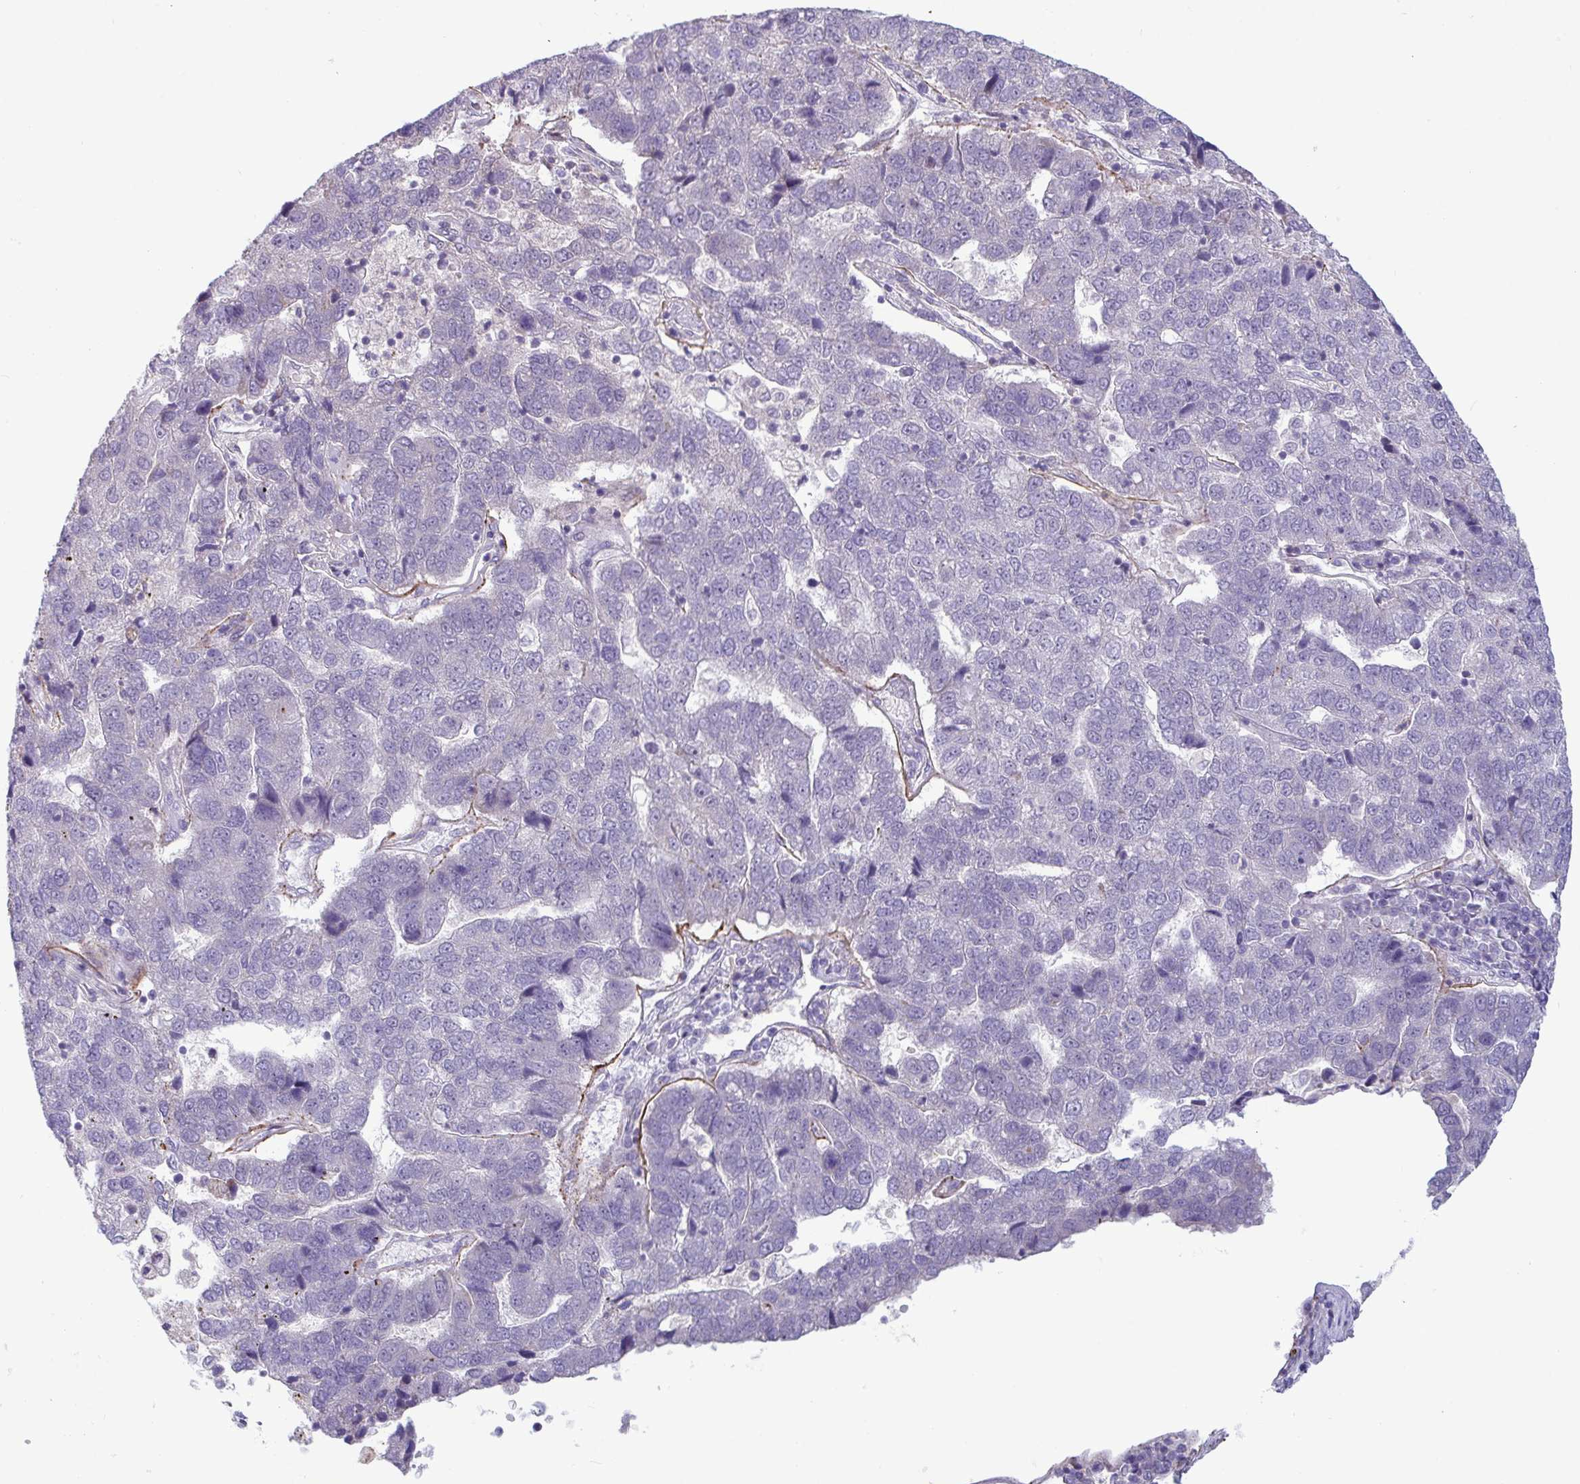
{"staining": {"intensity": "negative", "quantity": "none", "location": "none"}, "tissue": "pancreatic cancer", "cell_type": "Tumor cells", "image_type": "cancer", "snomed": [{"axis": "morphology", "description": "Adenocarcinoma, NOS"}, {"axis": "topography", "description": "Pancreas"}], "caption": "Micrograph shows no protein positivity in tumor cells of adenocarcinoma (pancreatic) tissue. (Immunohistochemistry, brightfield microscopy, high magnification).", "gene": "IL37", "patient": {"sex": "female", "age": 61}}